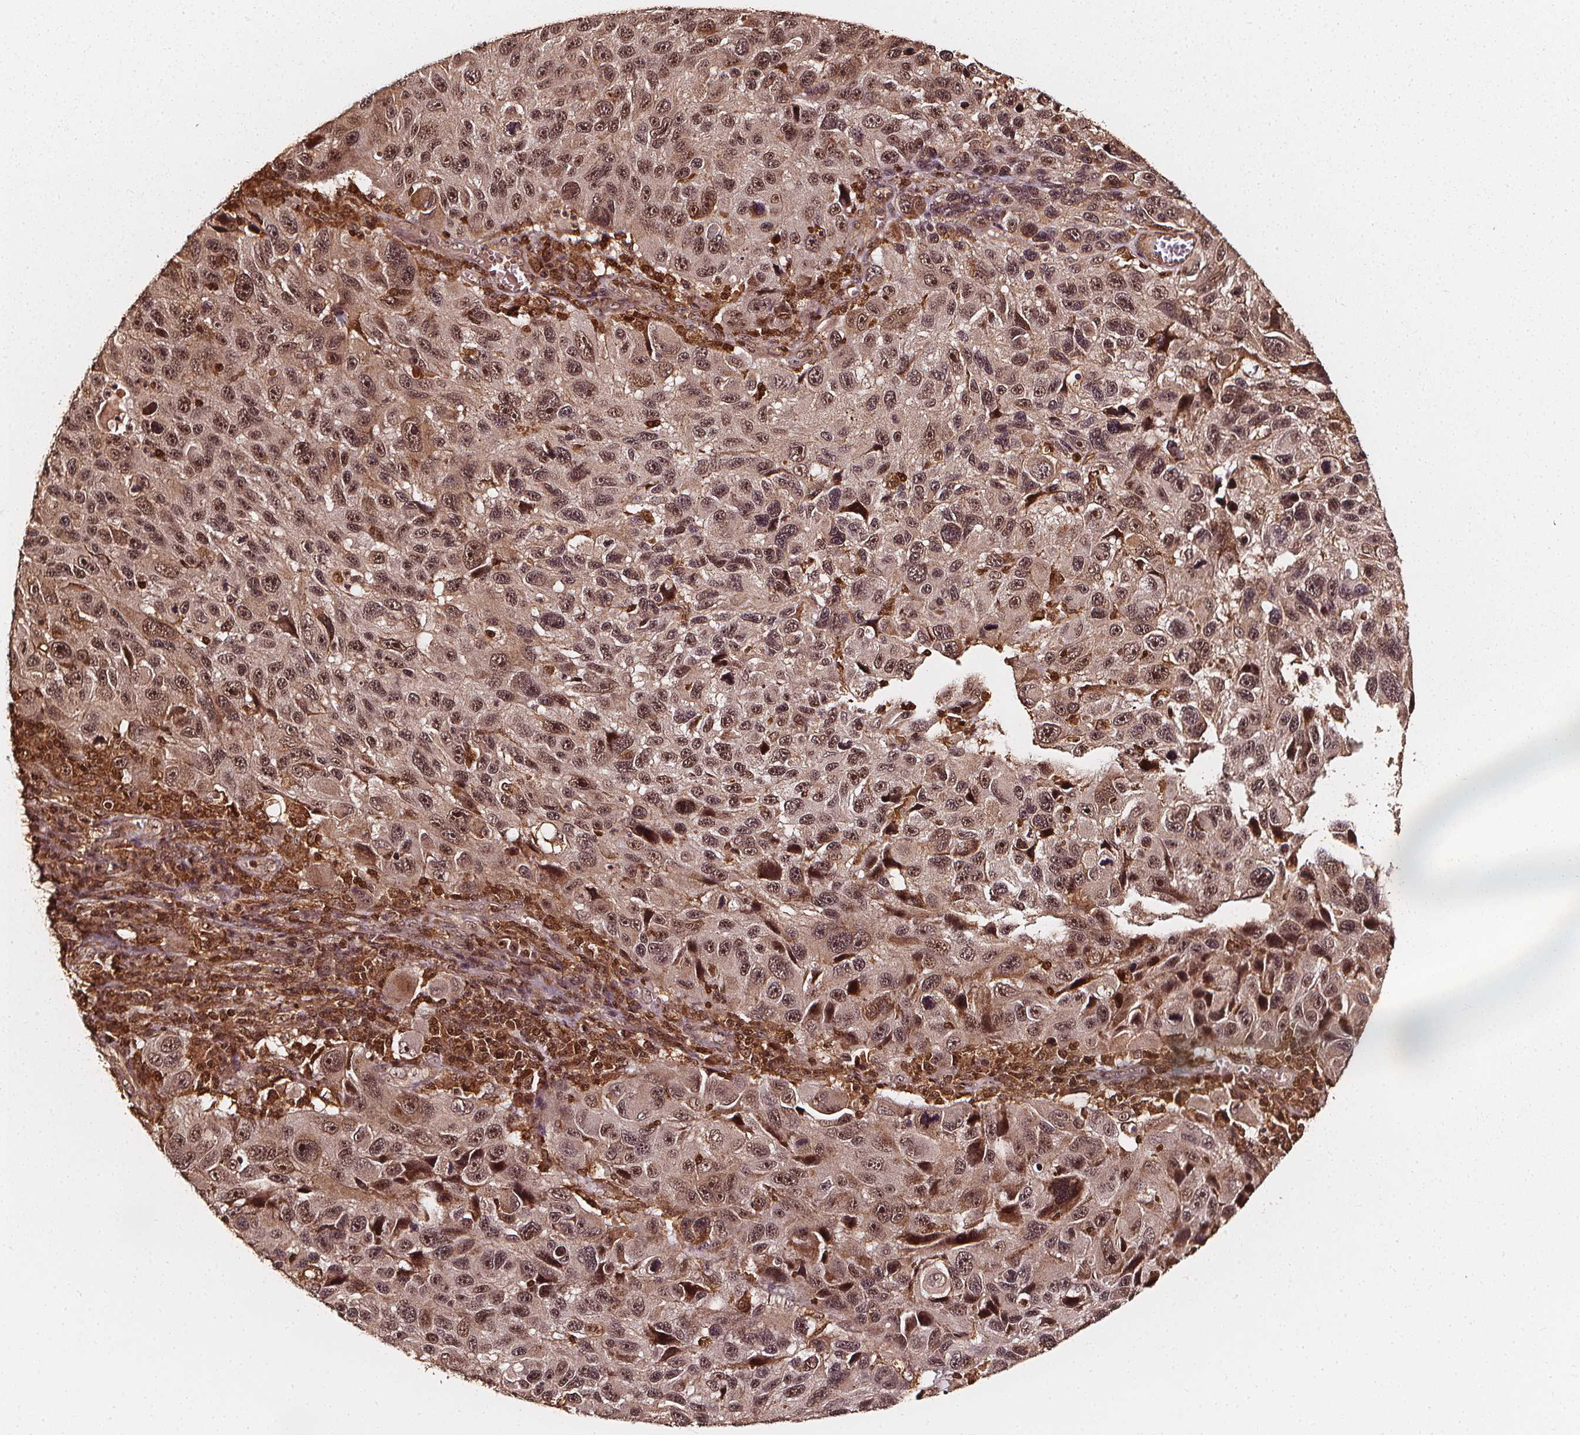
{"staining": {"intensity": "moderate", "quantity": ">75%", "location": "cytoplasmic/membranous,nuclear"}, "tissue": "melanoma", "cell_type": "Tumor cells", "image_type": "cancer", "snomed": [{"axis": "morphology", "description": "Malignant melanoma, NOS"}, {"axis": "topography", "description": "Skin"}], "caption": "Immunohistochemistry (IHC) of melanoma demonstrates medium levels of moderate cytoplasmic/membranous and nuclear expression in about >75% of tumor cells. Immunohistochemistry stains the protein in brown and the nuclei are stained blue.", "gene": "EXOSC9", "patient": {"sex": "male", "age": 53}}